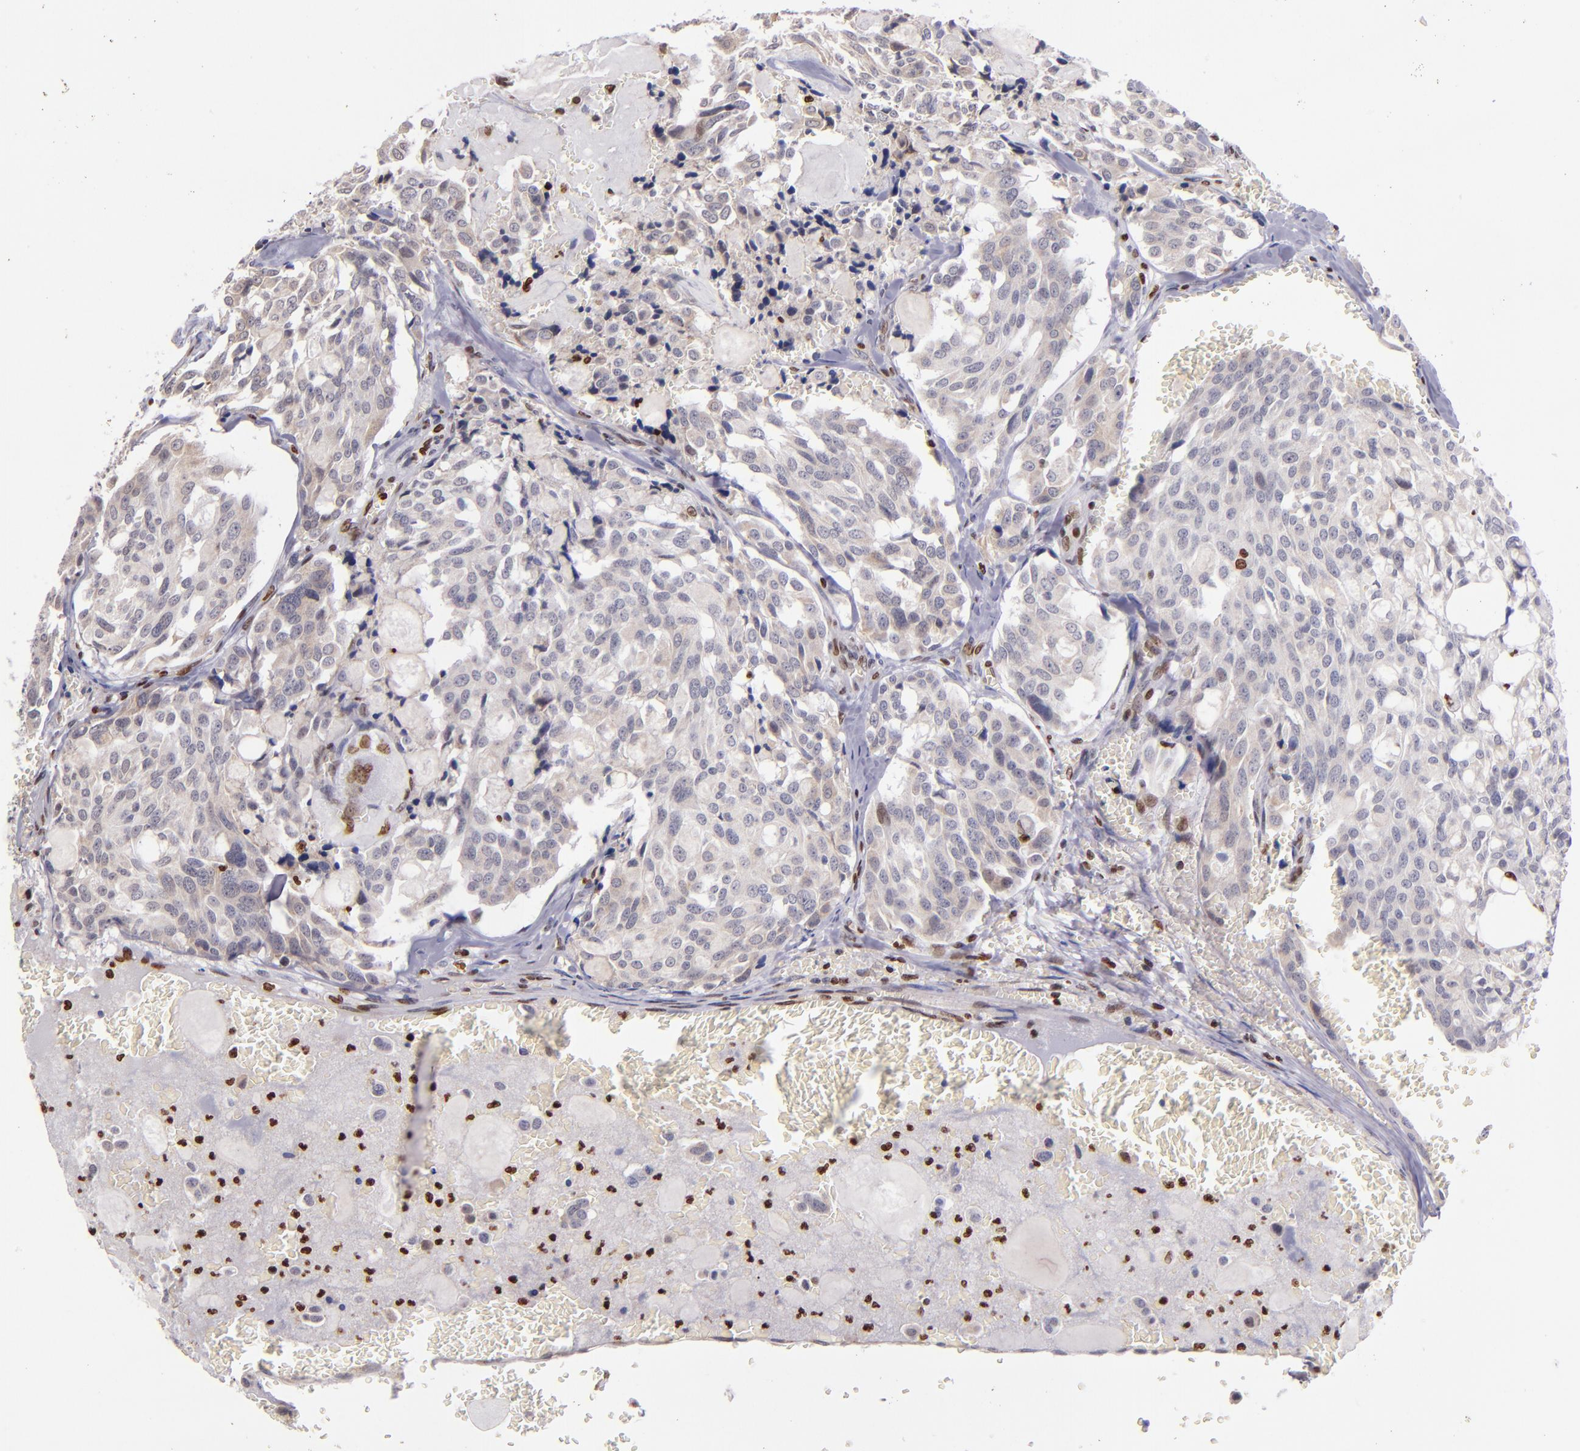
{"staining": {"intensity": "moderate", "quantity": "<25%", "location": "nuclear"}, "tissue": "thyroid cancer", "cell_type": "Tumor cells", "image_type": "cancer", "snomed": [{"axis": "morphology", "description": "Carcinoma, NOS"}, {"axis": "morphology", "description": "Carcinoid, malignant, NOS"}, {"axis": "topography", "description": "Thyroid gland"}], "caption": "A histopathology image of human carcinoma (thyroid) stained for a protein demonstrates moderate nuclear brown staining in tumor cells. (DAB IHC with brightfield microscopy, high magnification).", "gene": "CDKL5", "patient": {"sex": "male", "age": 33}}